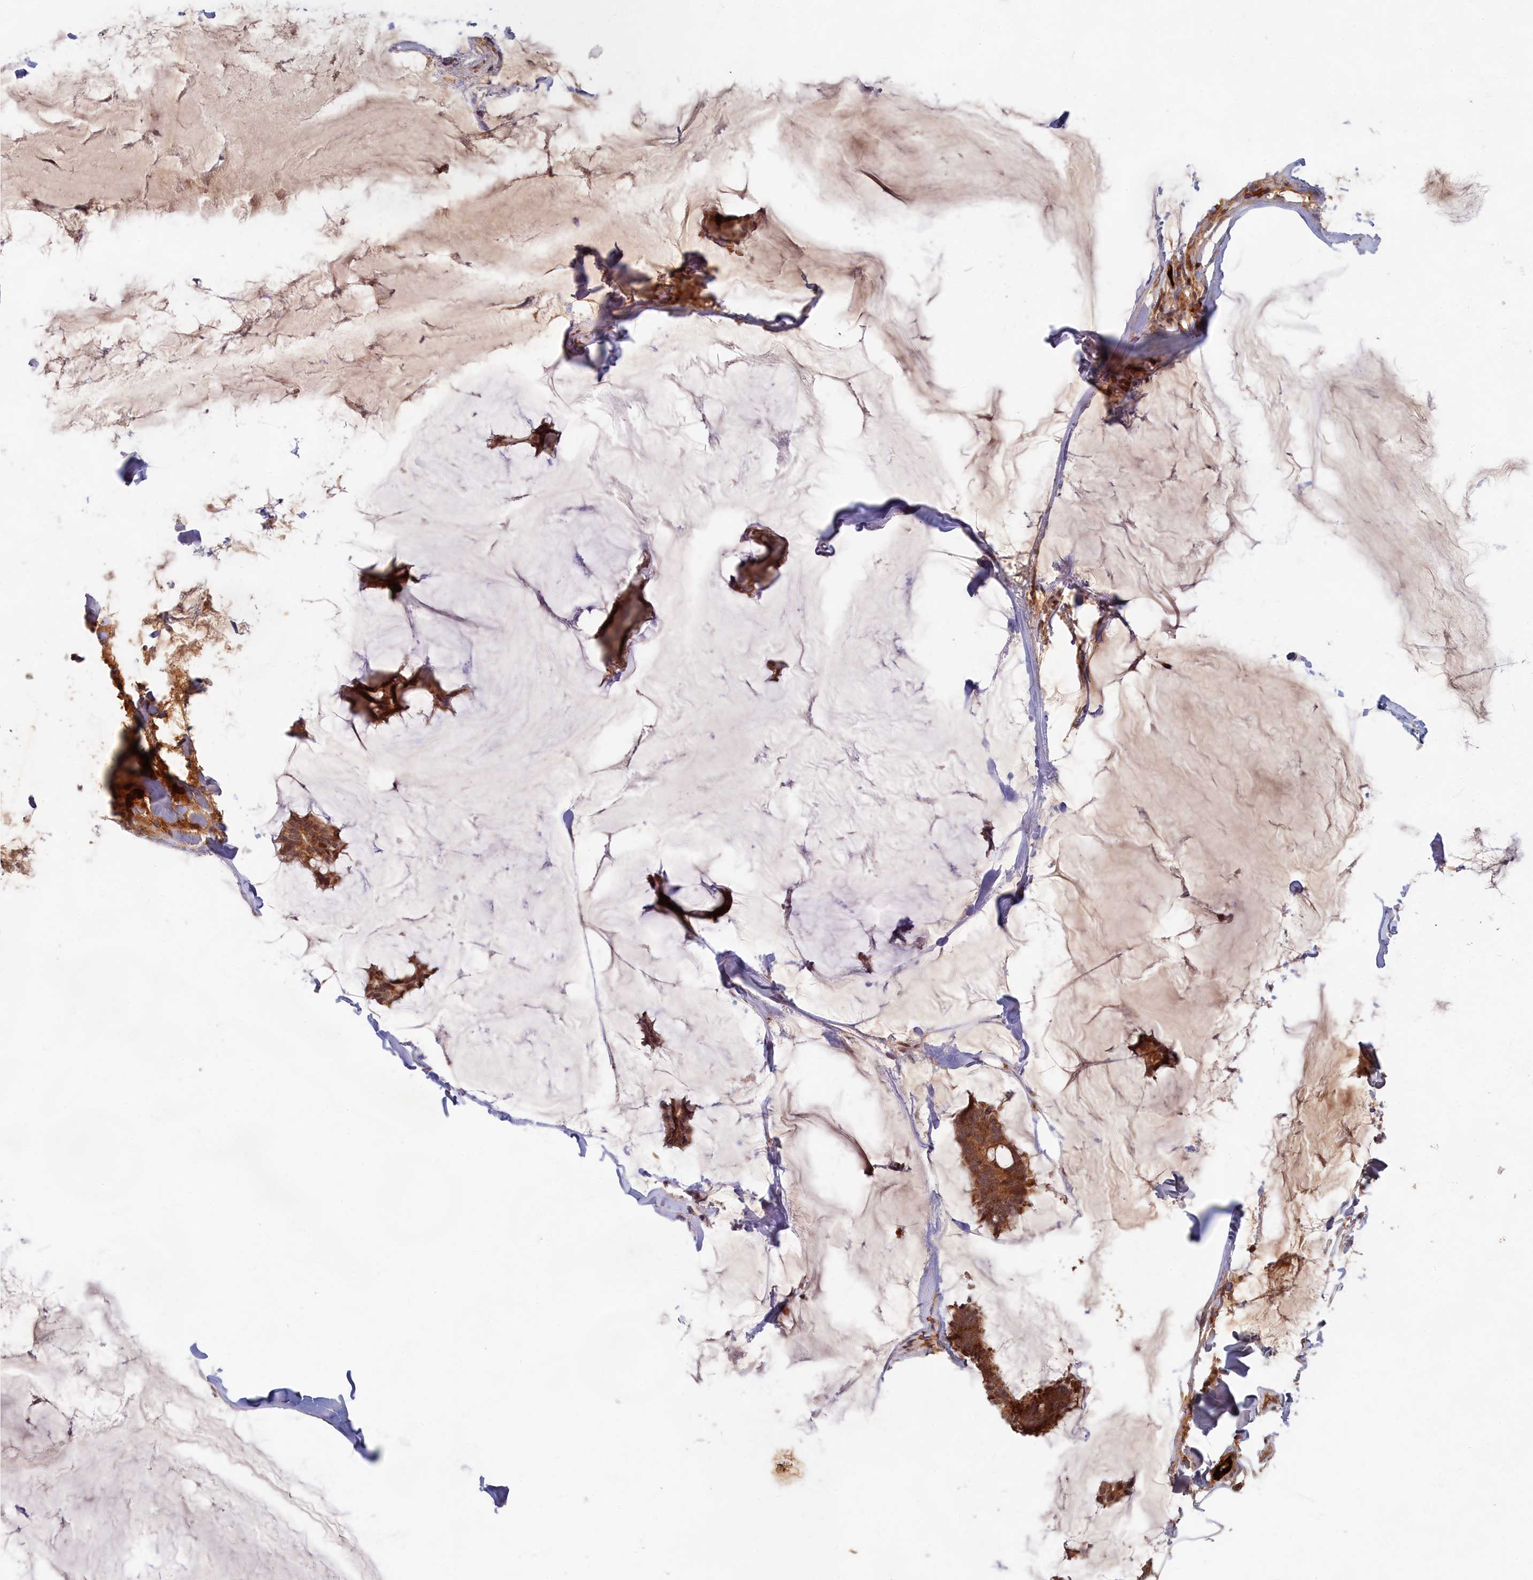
{"staining": {"intensity": "moderate", "quantity": ">75%", "location": "cytoplasmic/membranous"}, "tissue": "breast cancer", "cell_type": "Tumor cells", "image_type": "cancer", "snomed": [{"axis": "morphology", "description": "Duct carcinoma"}, {"axis": "topography", "description": "Breast"}], "caption": "Immunohistochemical staining of breast intraductal carcinoma displays moderate cytoplasmic/membranous protein positivity in approximately >75% of tumor cells.", "gene": "EARS2", "patient": {"sex": "female", "age": 93}}